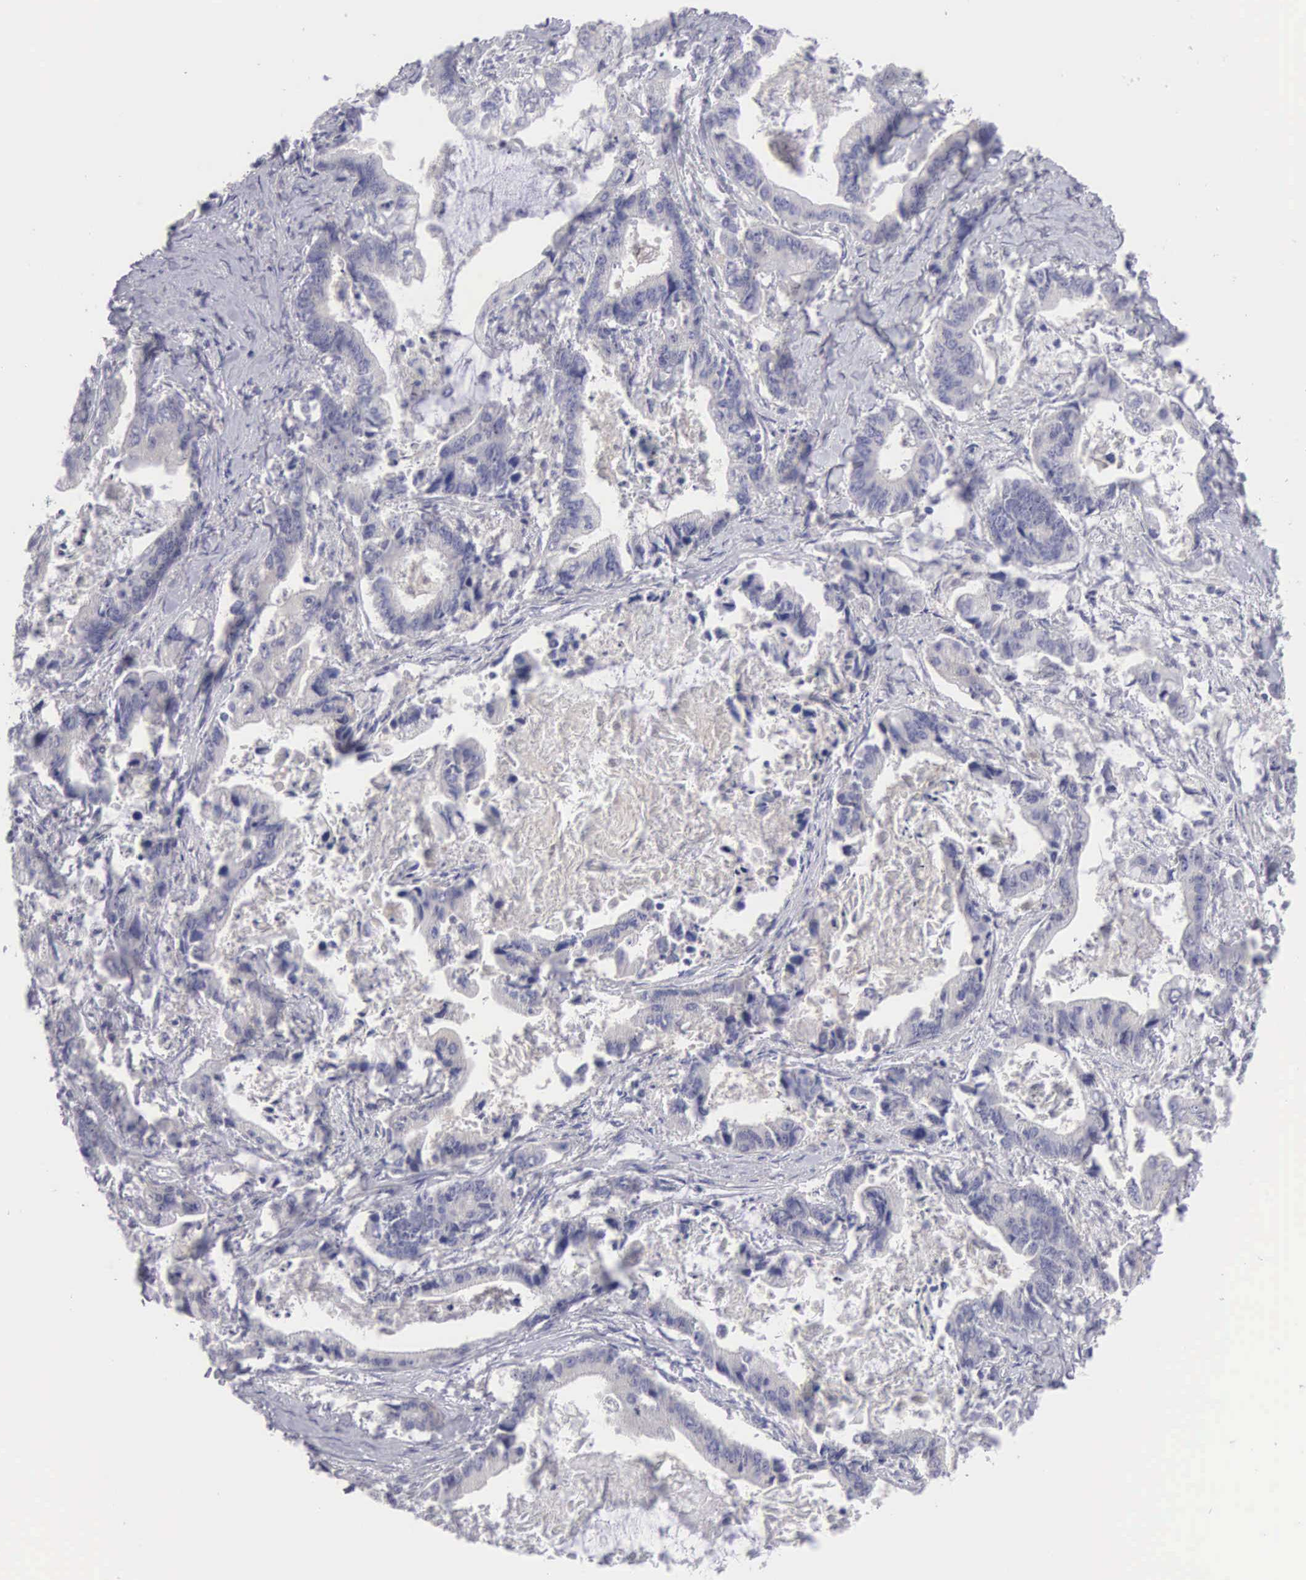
{"staining": {"intensity": "negative", "quantity": "none", "location": "none"}, "tissue": "stomach cancer", "cell_type": "Tumor cells", "image_type": "cancer", "snomed": [{"axis": "morphology", "description": "Adenocarcinoma, NOS"}, {"axis": "topography", "description": "Stomach, upper"}], "caption": "Protein analysis of stomach cancer (adenocarcinoma) shows no significant staining in tumor cells.", "gene": "SLITRK4", "patient": {"sex": "male", "age": 80}}